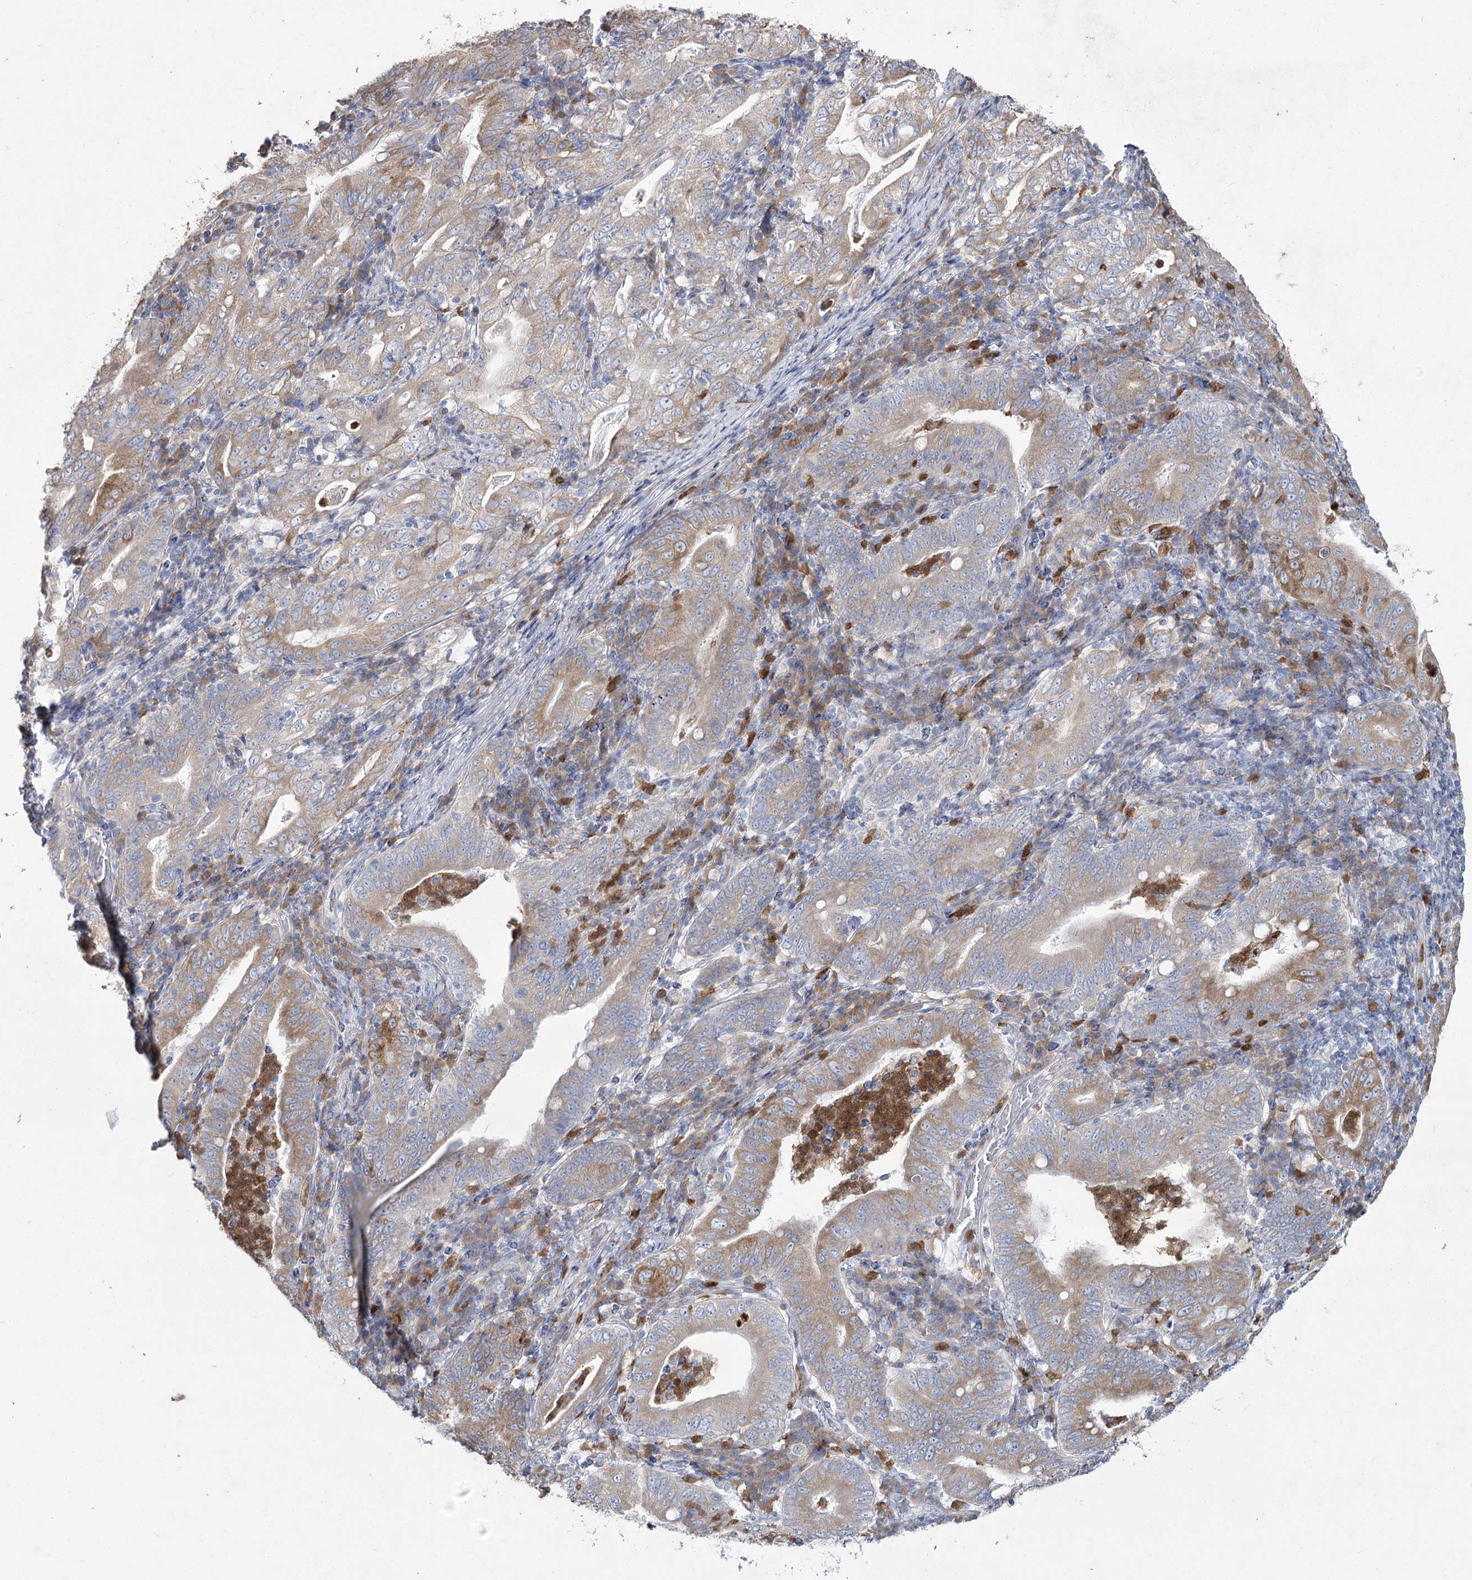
{"staining": {"intensity": "moderate", "quantity": "25%-75%", "location": "cytoplasmic/membranous"}, "tissue": "stomach cancer", "cell_type": "Tumor cells", "image_type": "cancer", "snomed": [{"axis": "morphology", "description": "Normal tissue, NOS"}, {"axis": "morphology", "description": "Adenocarcinoma, NOS"}, {"axis": "topography", "description": "Esophagus"}, {"axis": "topography", "description": "Stomach, upper"}, {"axis": "topography", "description": "Peripheral nerve tissue"}], "caption": "Protein analysis of adenocarcinoma (stomach) tissue reveals moderate cytoplasmic/membranous positivity in approximately 25%-75% of tumor cells.", "gene": "NIPAL4", "patient": {"sex": "male", "age": 62}}